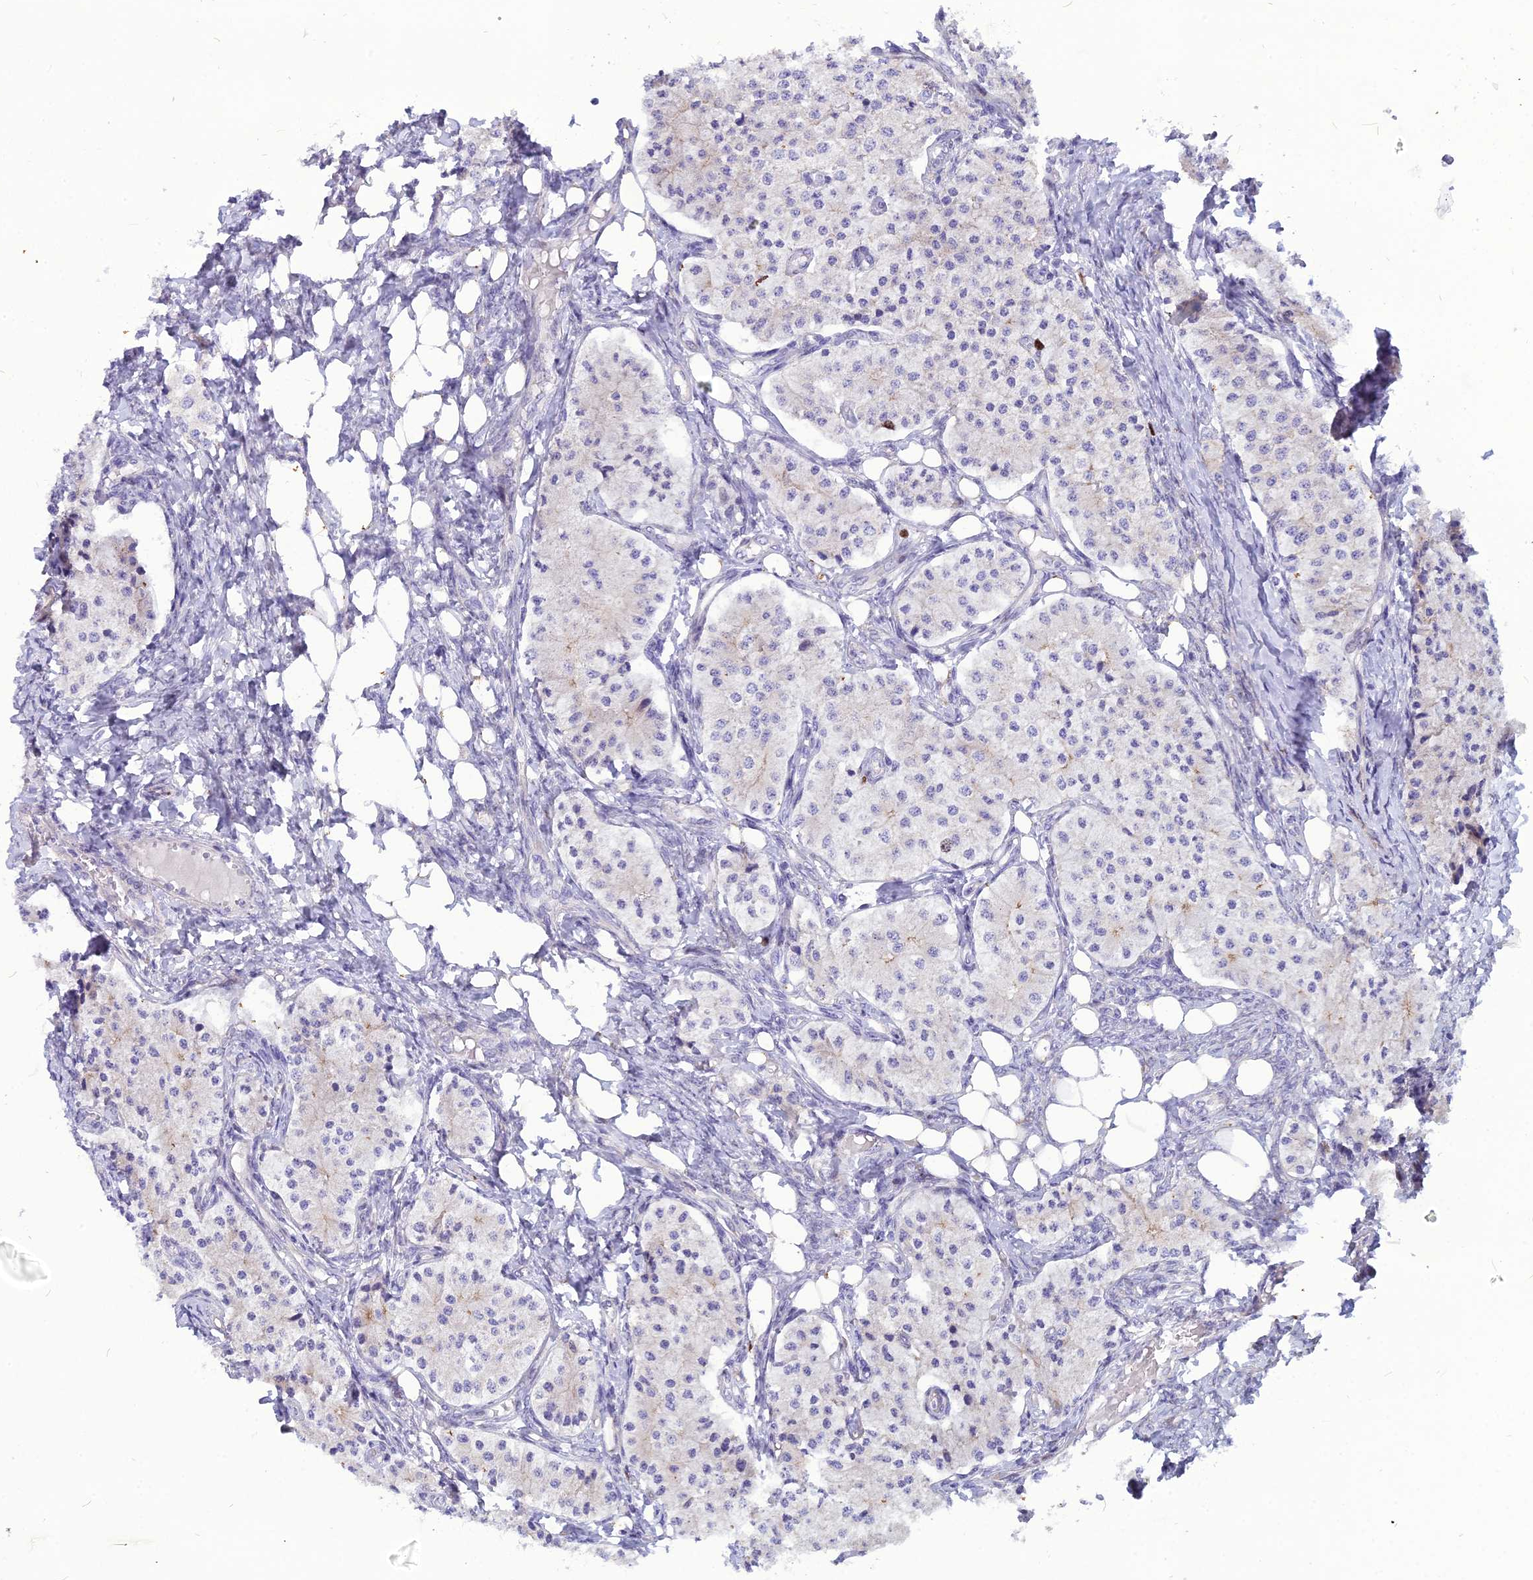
{"staining": {"intensity": "negative", "quantity": "none", "location": "none"}, "tissue": "carcinoid", "cell_type": "Tumor cells", "image_type": "cancer", "snomed": [{"axis": "morphology", "description": "Carcinoid, malignant, NOS"}, {"axis": "topography", "description": "Colon"}], "caption": "Tumor cells are negative for protein expression in human carcinoid (malignant).", "gene": "NUSAP1", "patient": {"sex": "female", "age": 52}}